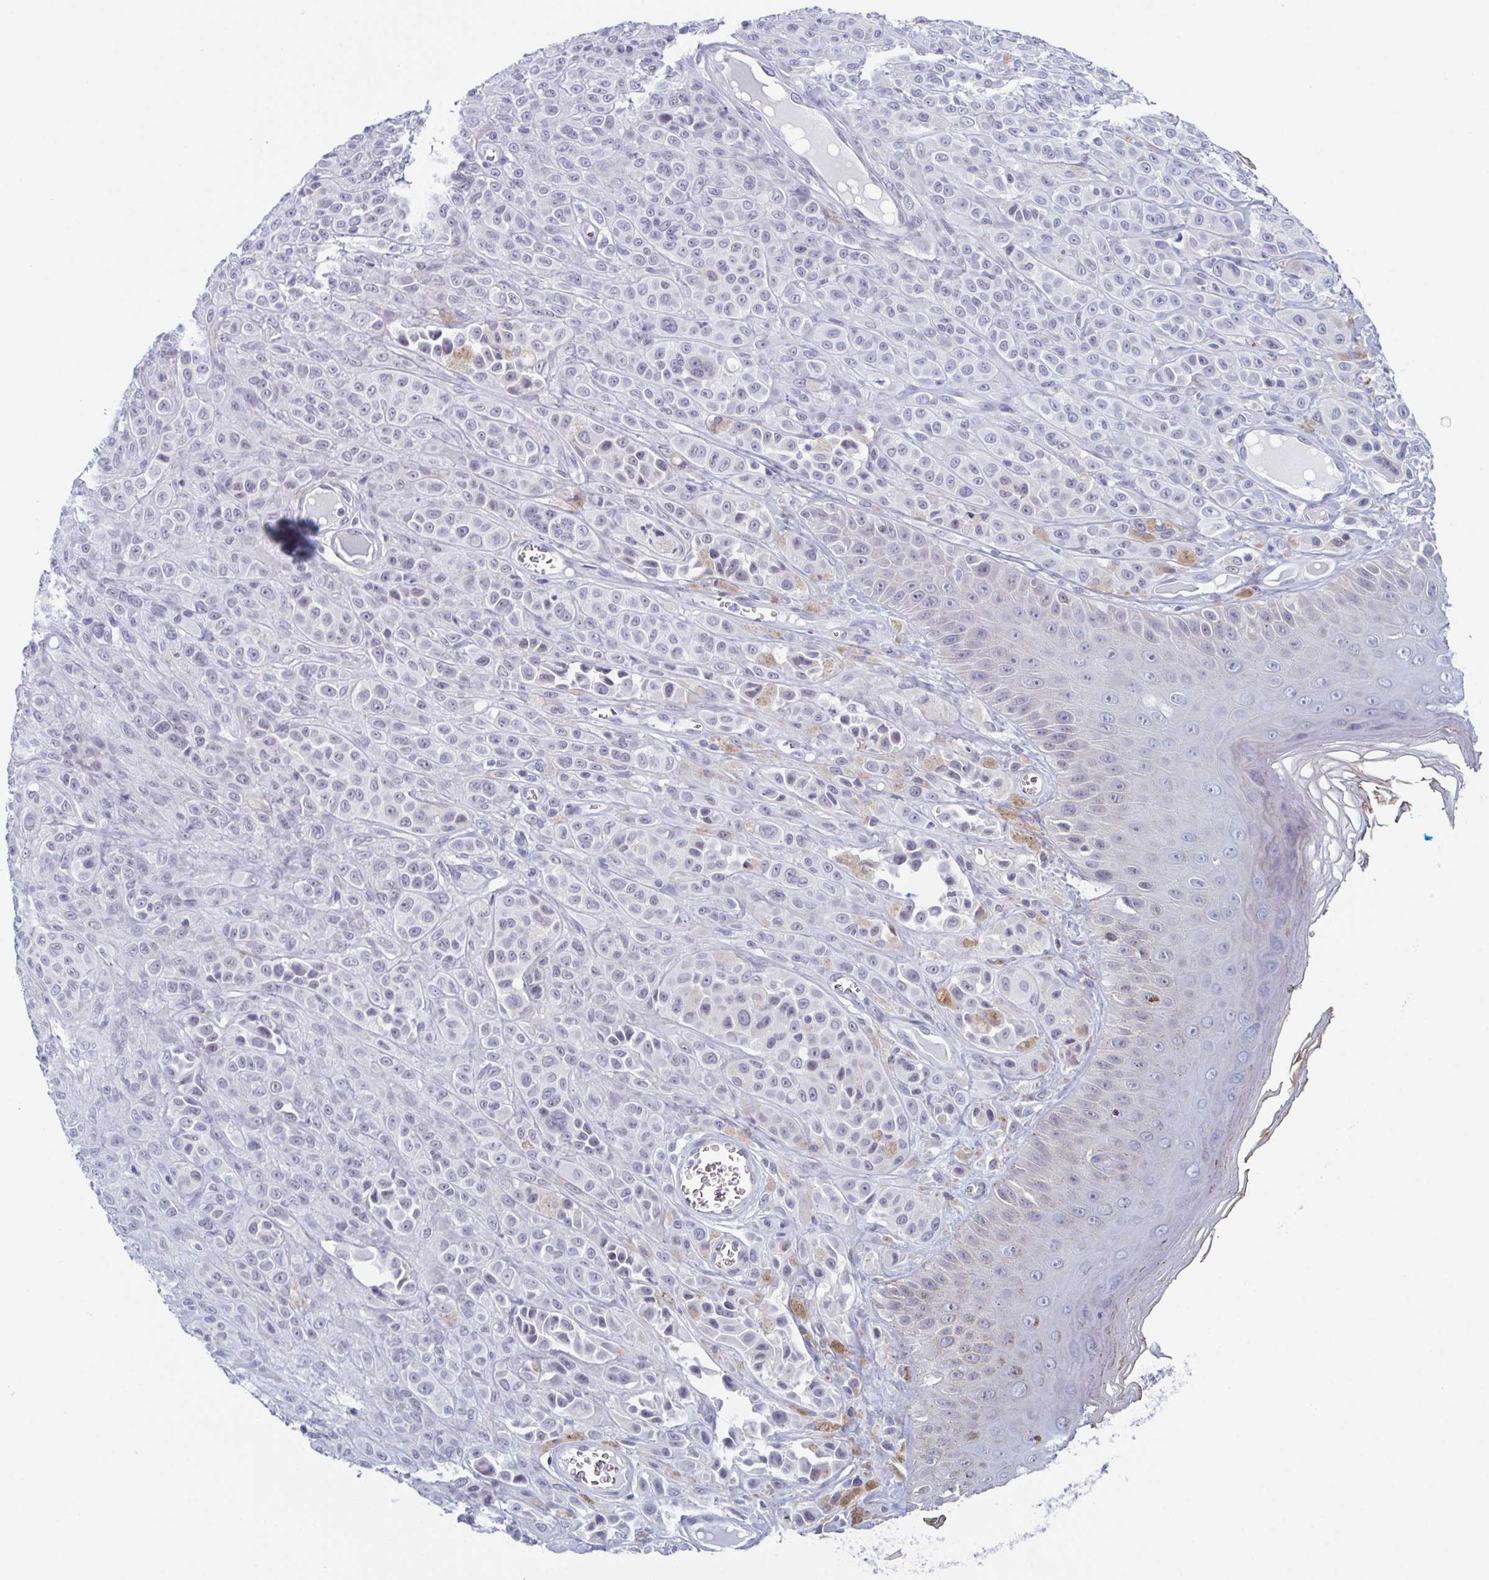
{"staining": {"intensity": "negative", "quantity": "none", "location": "none"}, "tissue": "melanoma", "cell_type": "Tumor cells", "image_type": "cancer", "snomed": [{"axis": "morphology", "description": "Malignant melanoma, NOS"}, {"axis": "topography", "description": "Skin"}], "caption": "Immunohistochemistry (IHC) image of neoplastic tissue: human malignant melanoma stained with DAB displays no significant protein positivity in tumor cells.", "gene": "ZFP64", "patient": {"sex": "male", "age": 67}}